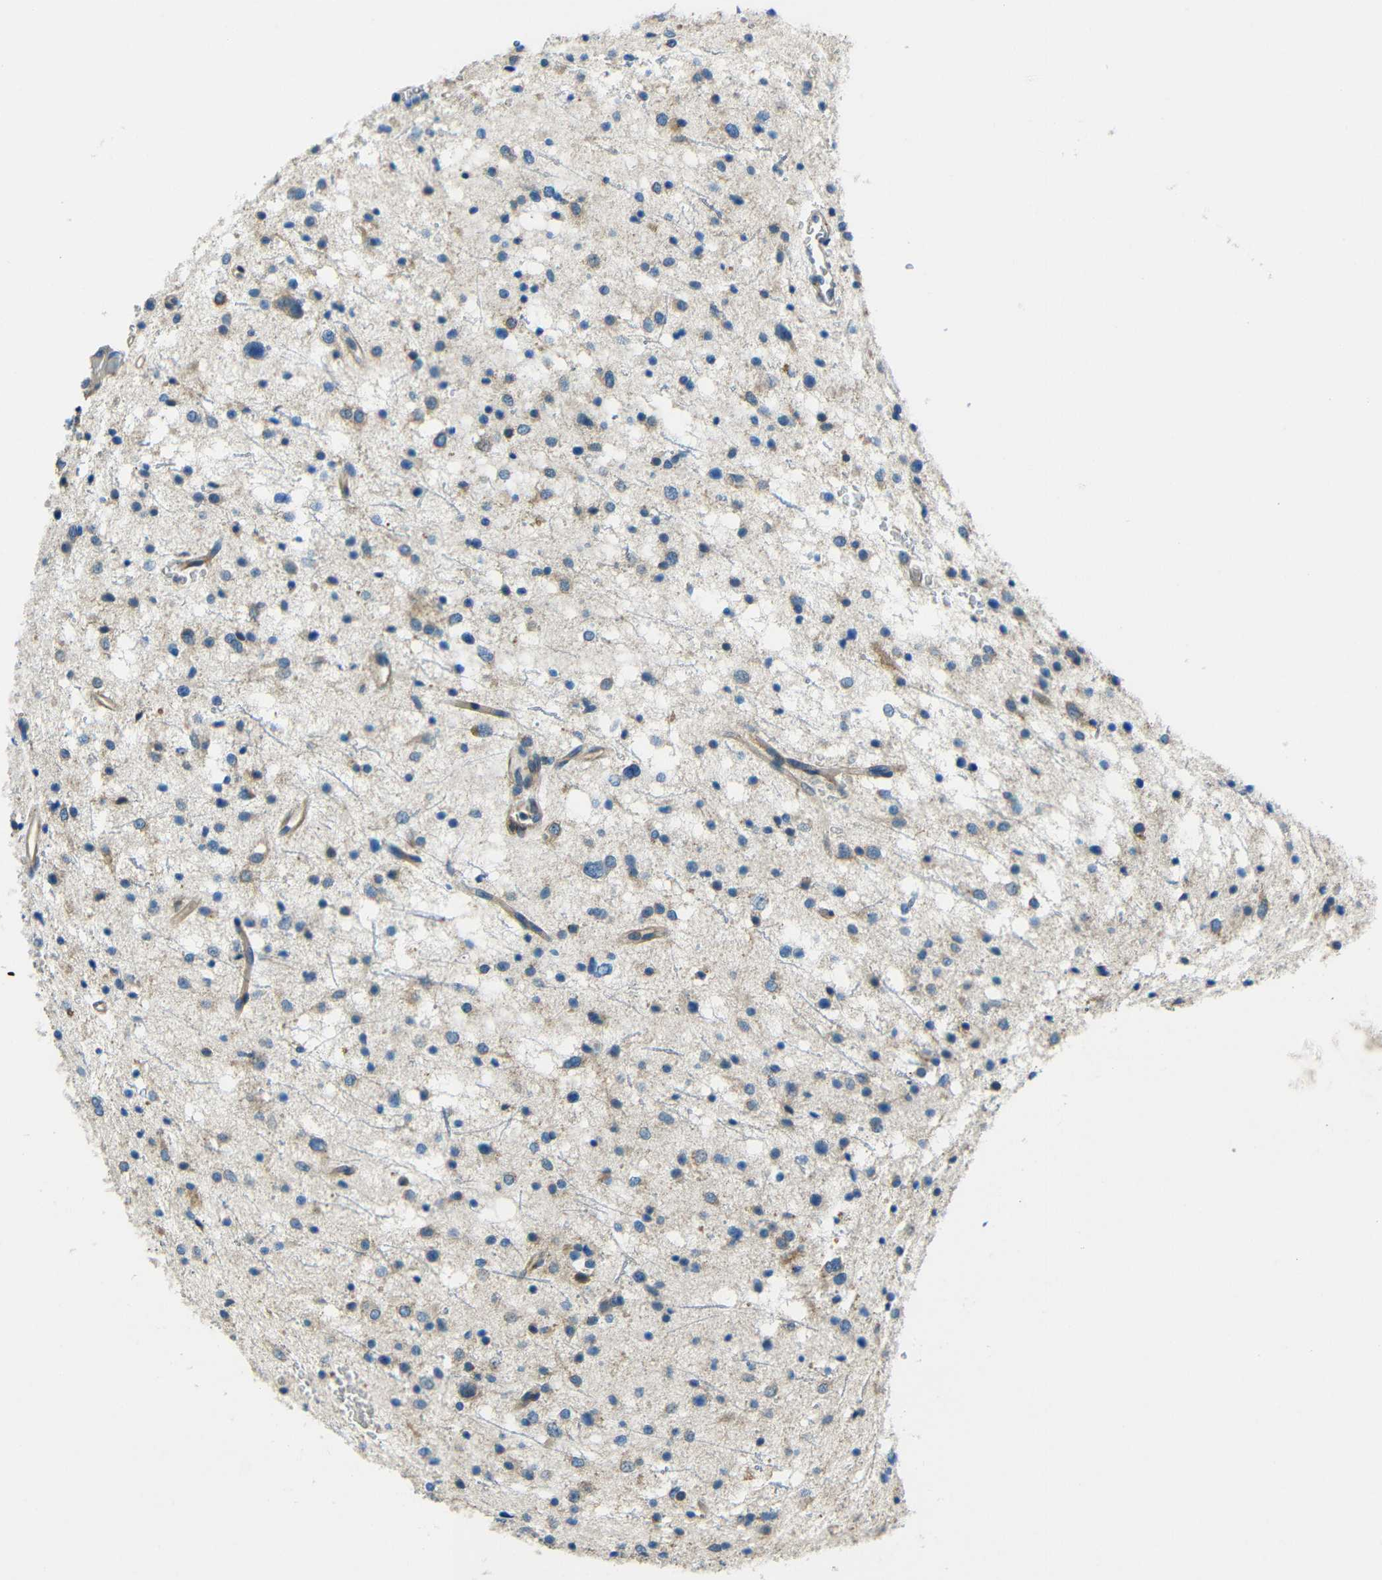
{"staining": {"intensity": "weak", "quantity": "25%-75%", "location": "cytoplasmic/membranous"}, "tissue": "glioma", "cell_type": "Tumor cells", "image_type": "cancer", "snomed": [{"axis": "morphology", "description": "Glioma, malignant, Low grade"}, {"axis": "topography", "description": "Brain"}], "caption": "Brown immunohistochemical staining in human glioma demonstrates weak cytoplasmic/membranous expression in approximately 25%-75% of tumor cells.", "gene": "CYP26B1", "patient": {"sex": "female", "age": 37}}